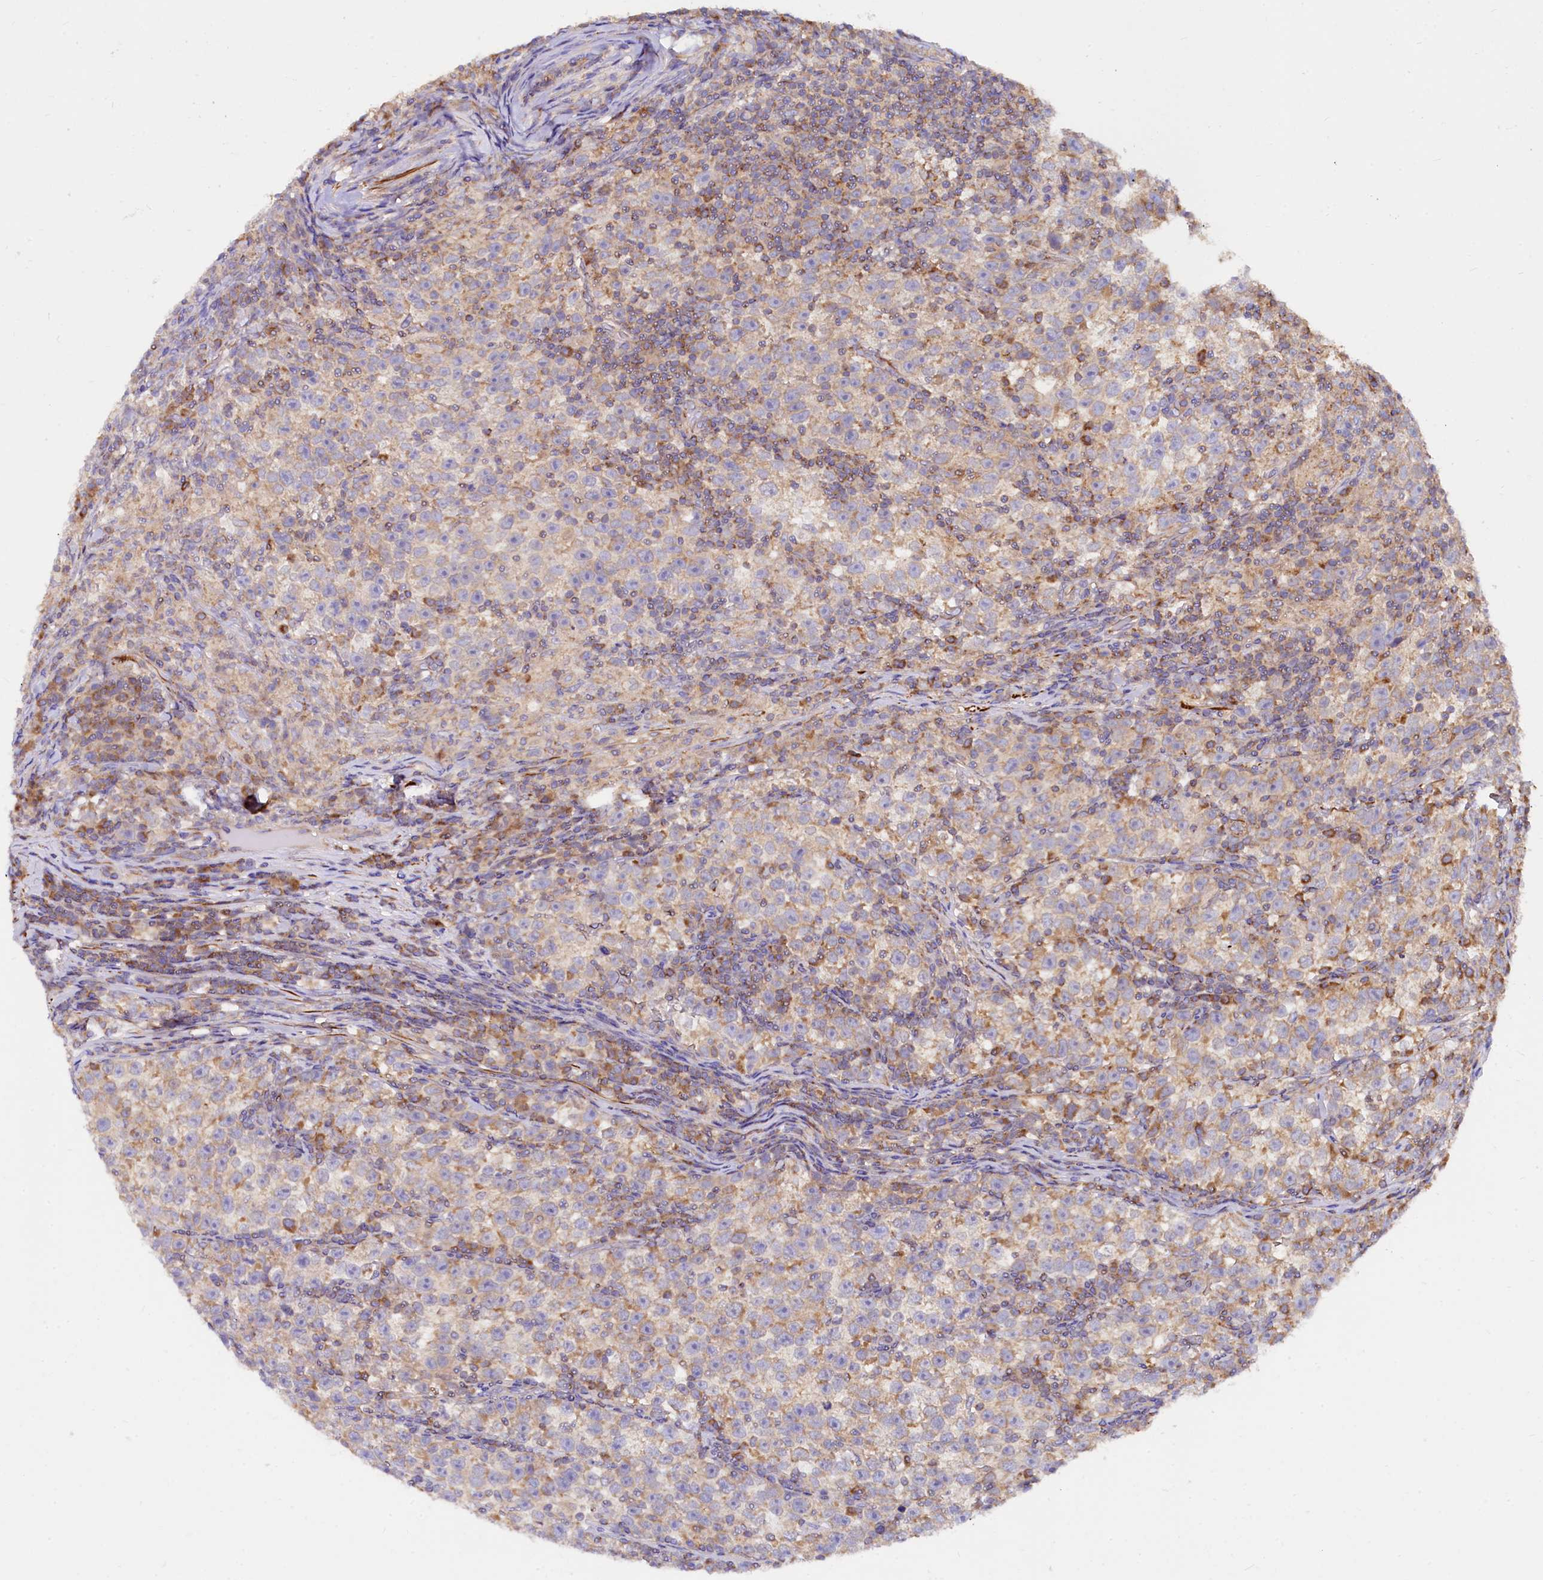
{"staining": {"intensity": "moderate", "quantity": "<25%", "location": "cytoplasmic/membranous"}, "tissue": "testis cancer", "cell_type": "Tumor cells", "image_type": "cancer", "snomed": [{"axis": "morphology", "description": "Normal tissue, NOS"}, {"axis": "morphology", "description": "Seminoma, NOS"}, {"axis": "topography", "description": "Testis"}], "caption": "Human testis seminoma stained with a protein marker exhibits moderate staining in tumor cells.", "gene": "CIAO3", "patient": {"sex": "male", "age": 43}}